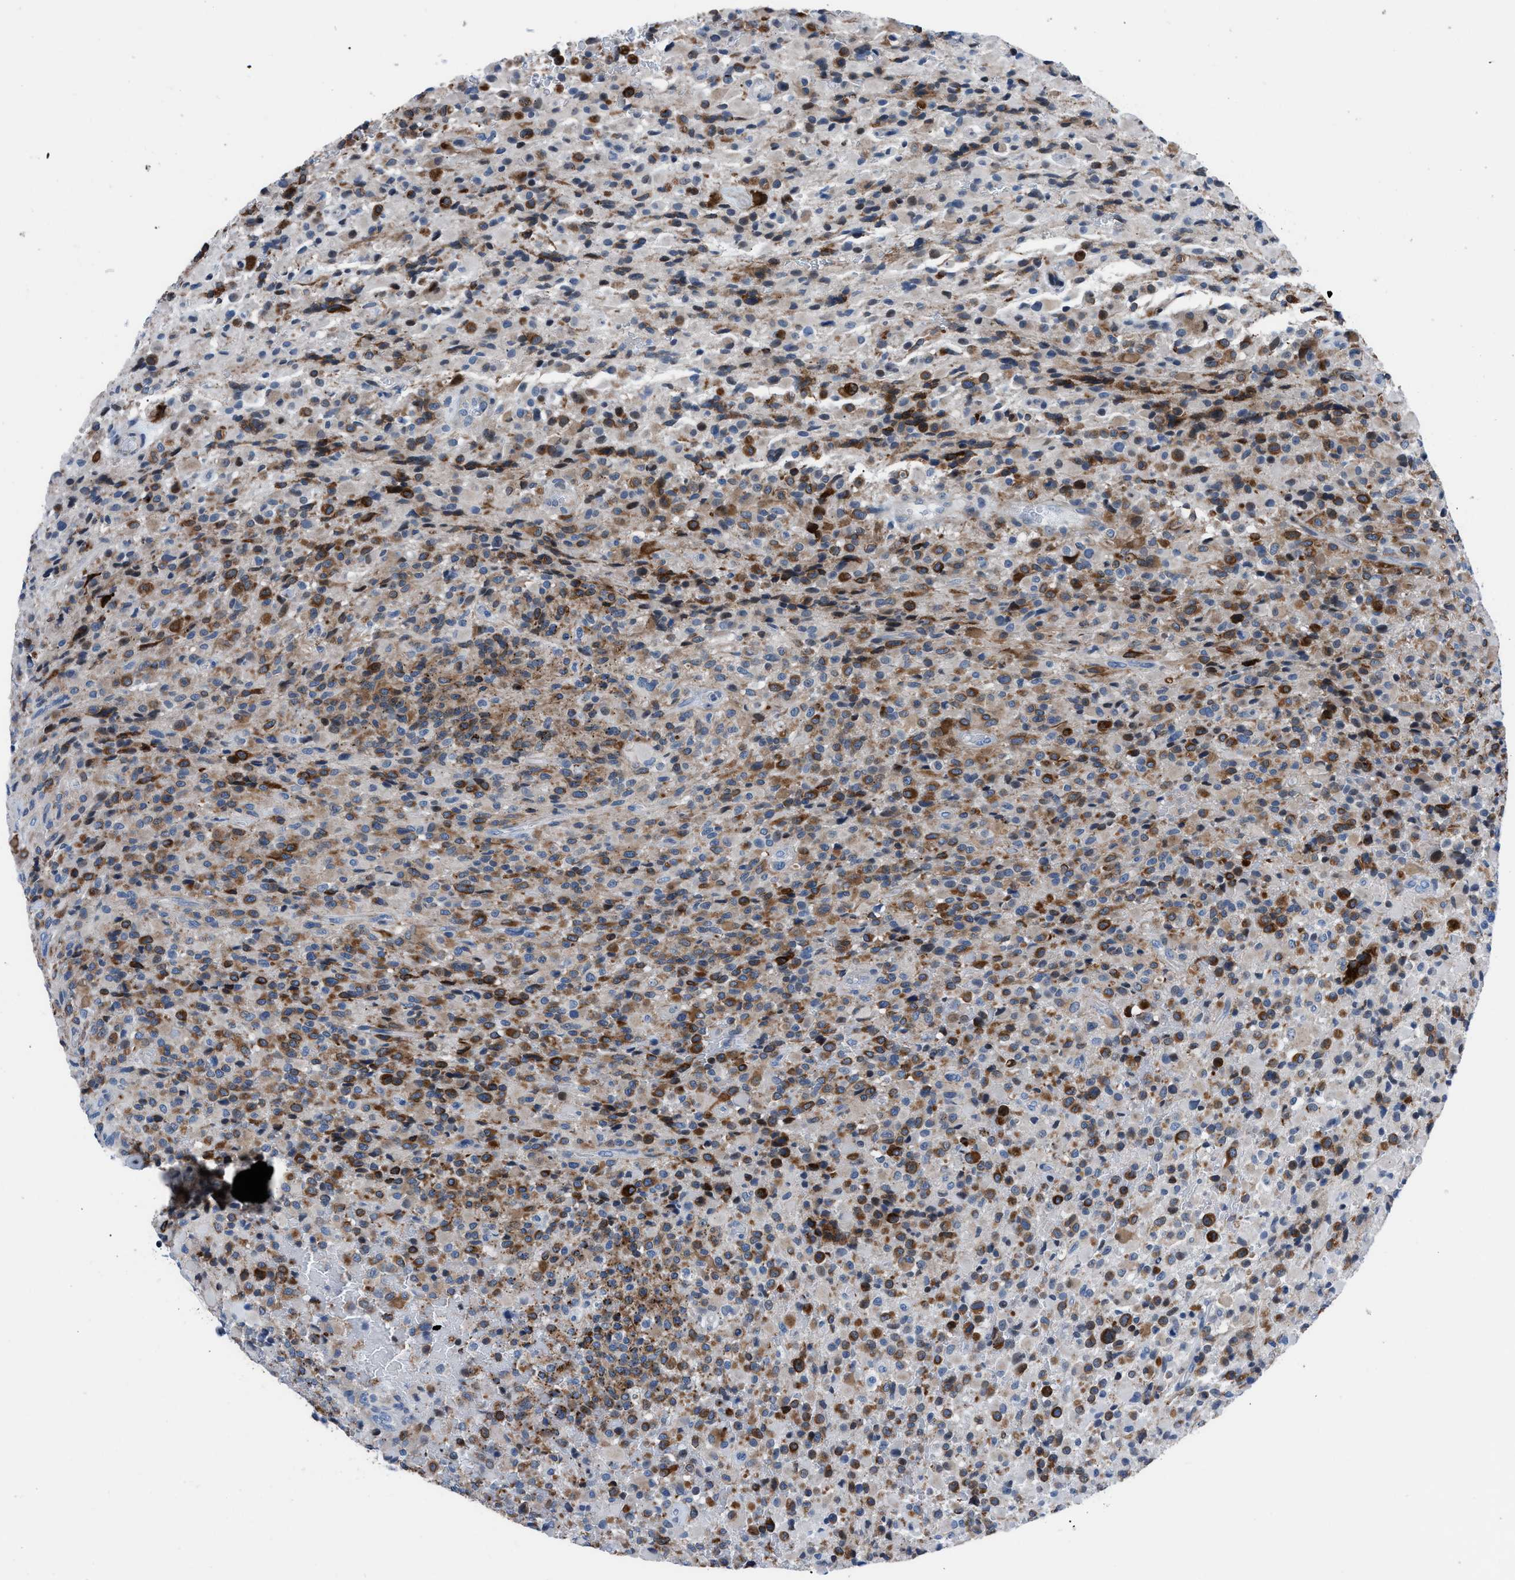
{"staining": {"intensity": "strong", "quantity": "25%-75%", "location": "cytoplasmic/membranous"}, "tissue": "glioma", "cell_type": "Tumor cells", "image_type": "cancer", "snomed": [{"axis": "morphology", "description": "Glioma, malignant, High grade"}, {"axis": "topography", "description": "Brain"}], "caption": "Glioma stained with DAB IHC demonstrates high levels of strong cytoplasmic/membranous staining in approximately 25%-75% of tumor cells.", "gene": "UAP1", "patient": {"sex": "male", "age": 71}}